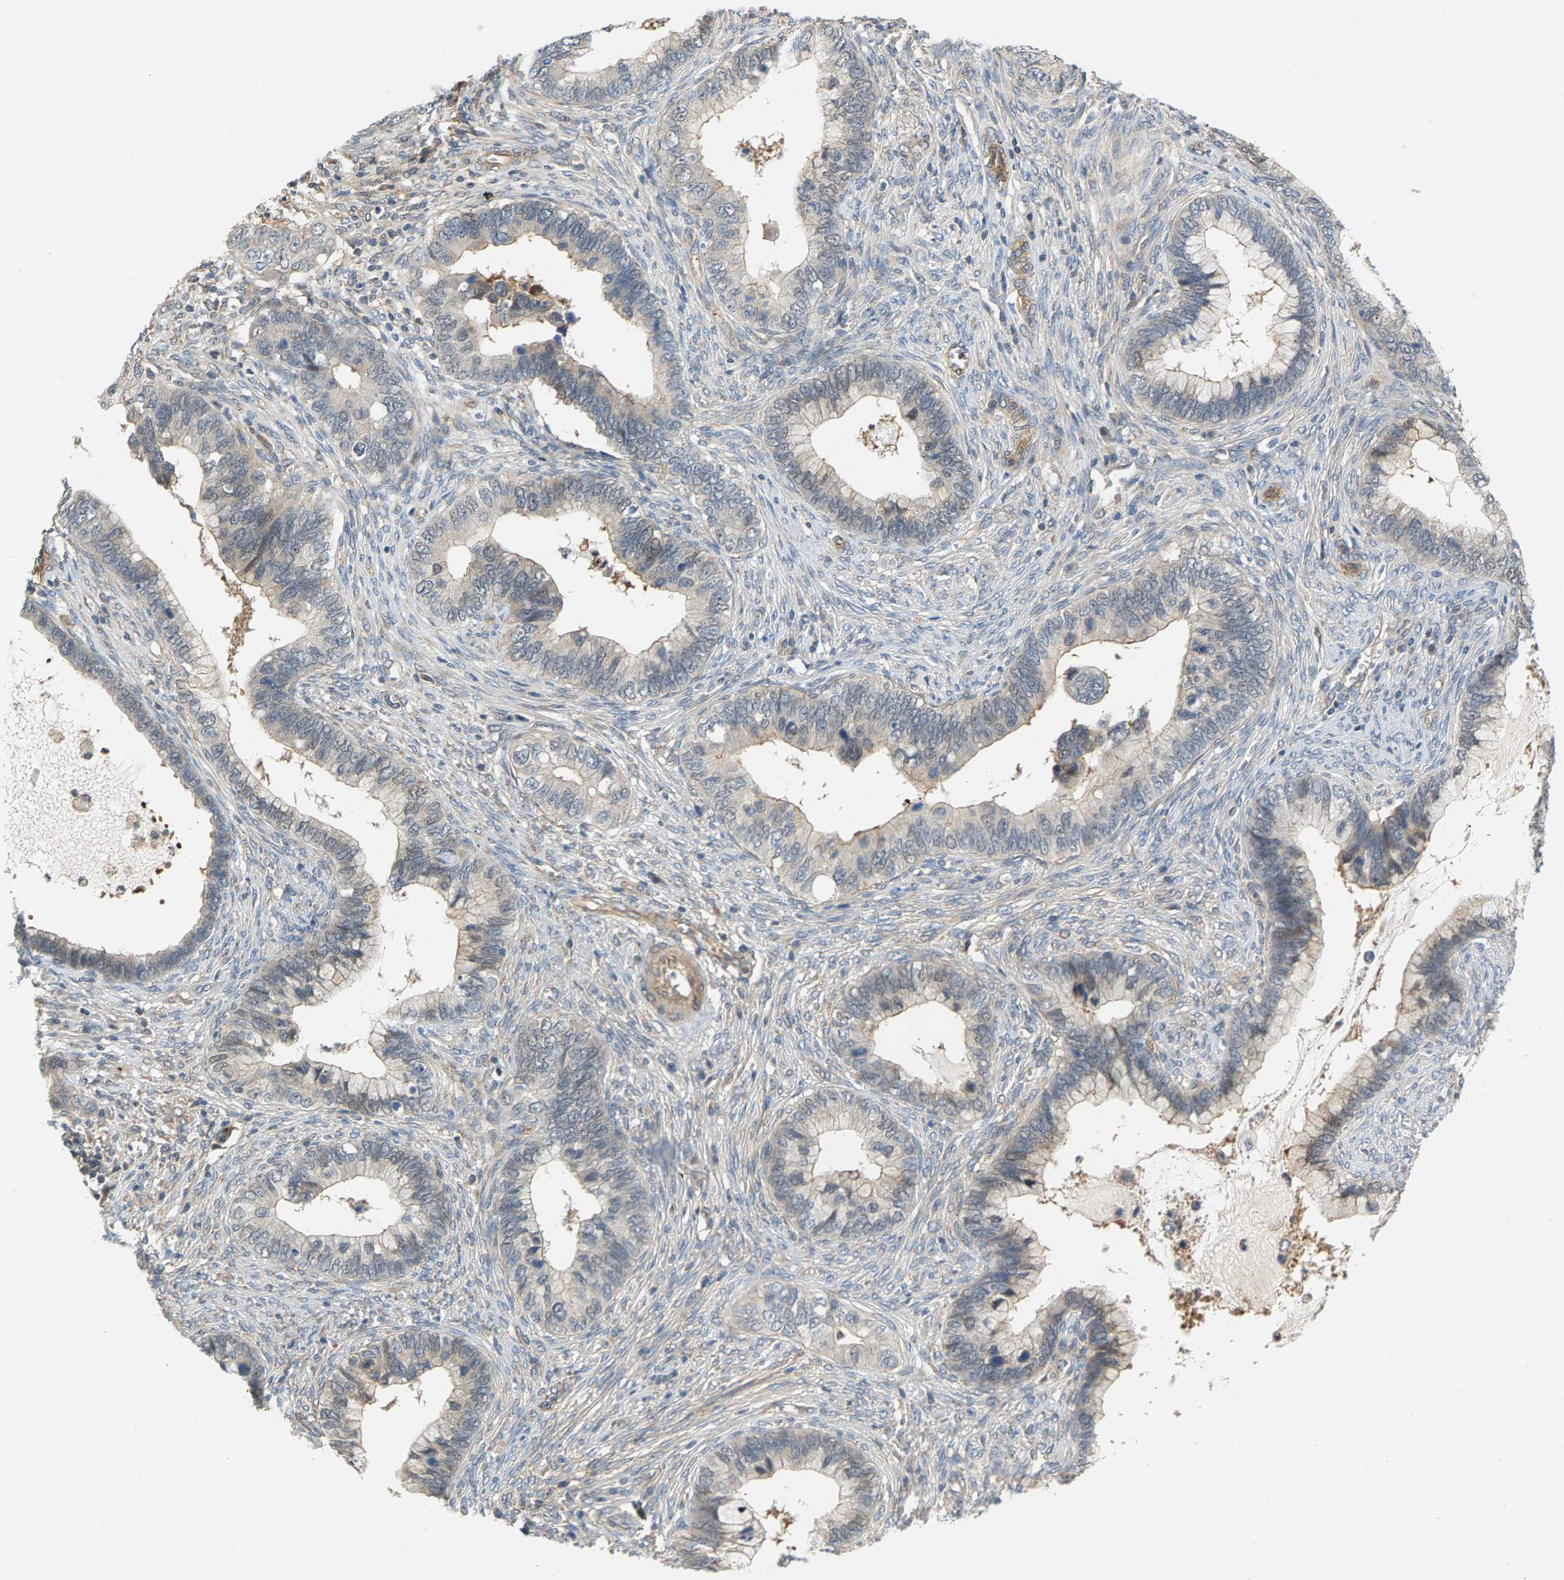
{"staining": {"intensity": "weak", "quantity": "<25%", "location": "cytoplasmic/membranous"}, "tissue": "cervical cancer", "cell_type": "Tumor cells", "image_type": "cancer", "snomed": [{"axis": "morphology", "description": "Adenocarcinoma, NOS"}, {"axis": "topography", "description": "Cervix"}], "caption": "Immunohistochemistry of cervical adenocarcinoma demonstrates no expression in tumor cells.", "gene": "KRTAP27-1", "patient": {"sex": "female", "age": 44}}